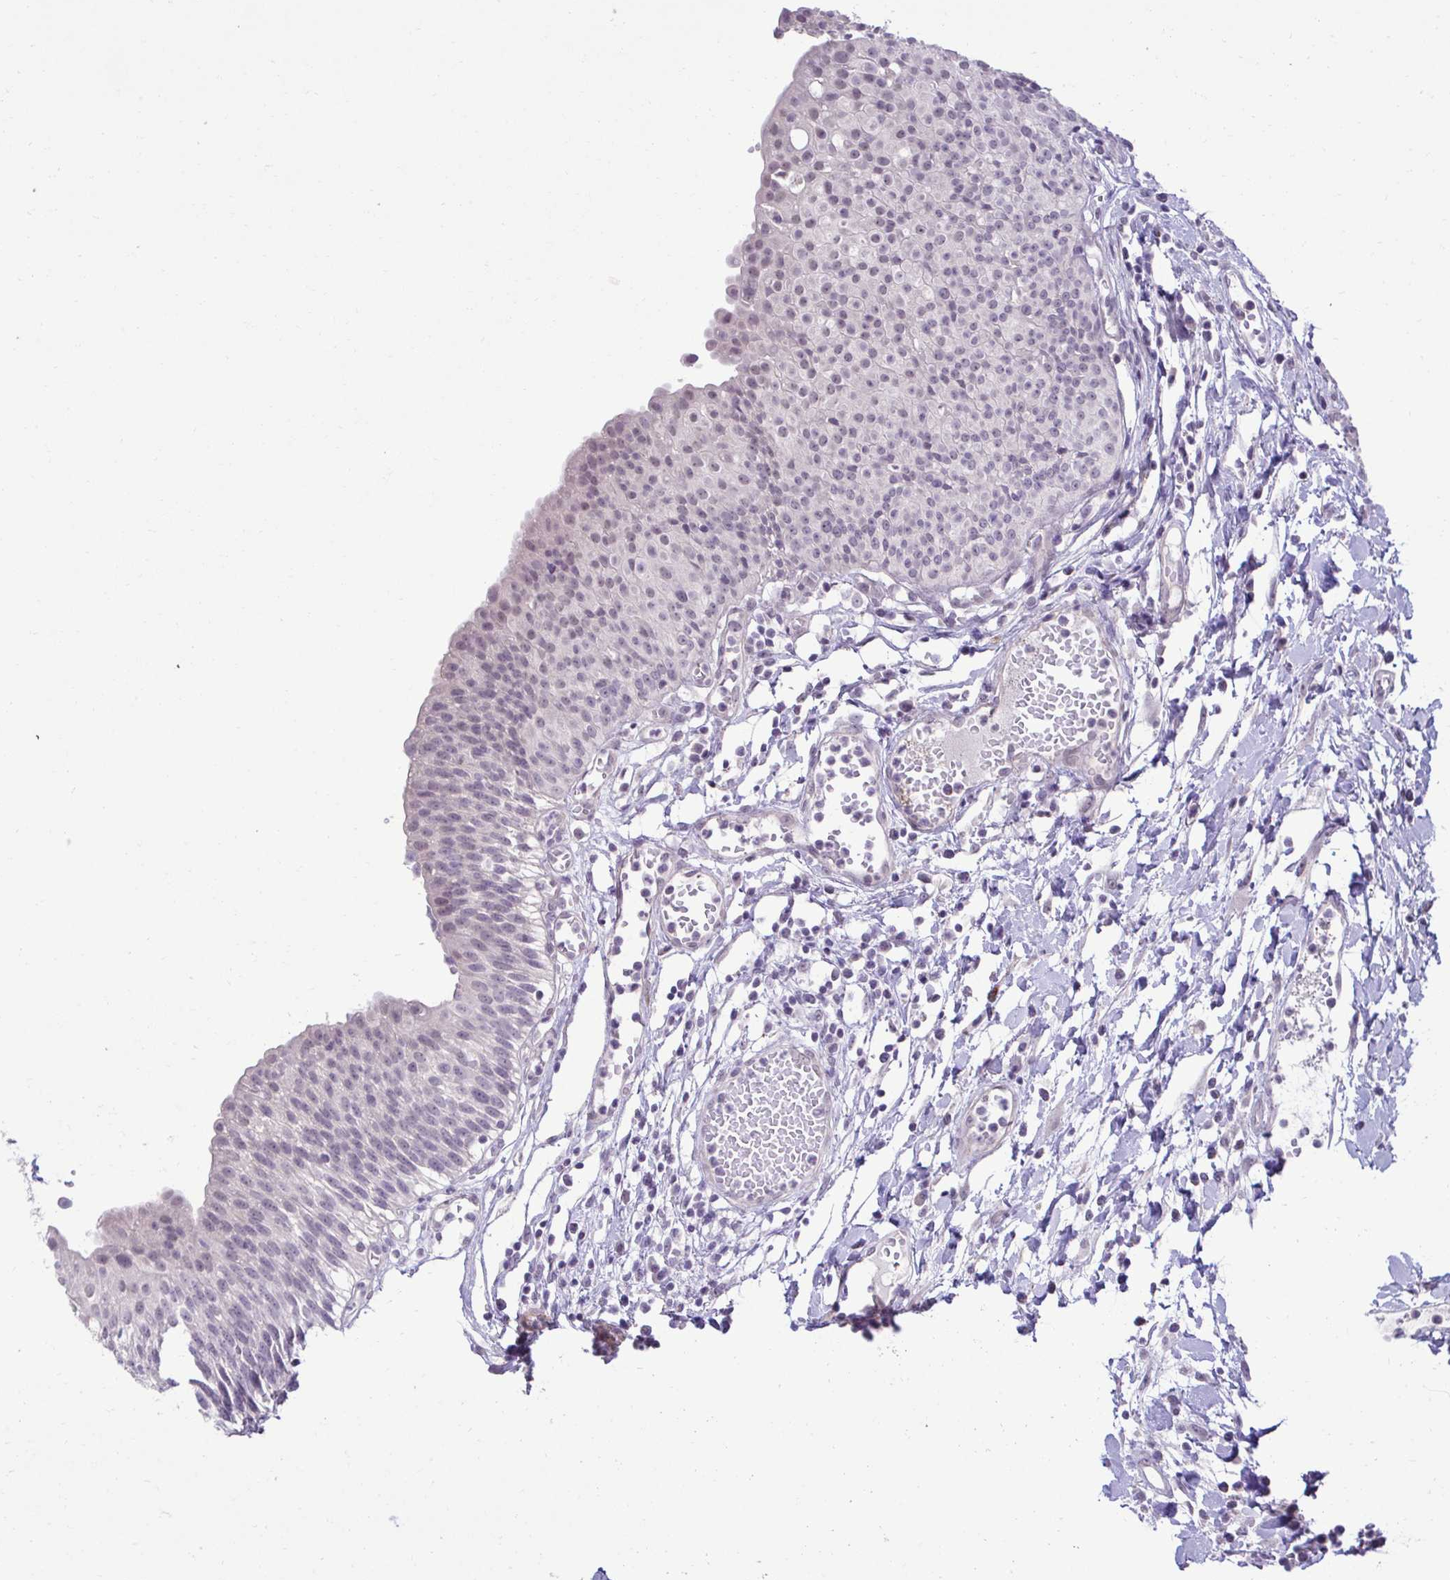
{"staining": {"intensity": "weak", "quantity": "25%-75%", "location": "nuclear"}, "tissue": "urinary bladder", "cell_type": "Urothelial cells", "image_type": "normal", "snomed": [{"axis": "morphology", "description": "Normal tissue, NOS"}, {"axis": "topography", "description": "Urinary bladder"}], "caption": "Protein expression analysis of unremarkable urinary bladder displays weak nuclear expression in about 25%-75% of urothelial cells. (DAB (3,3'-diaminobenzidine) = brown stain, brightfield microscopy at high magnification).", "gene": "SLC30A3", "patient": {"sex": "male", "age": 64}}